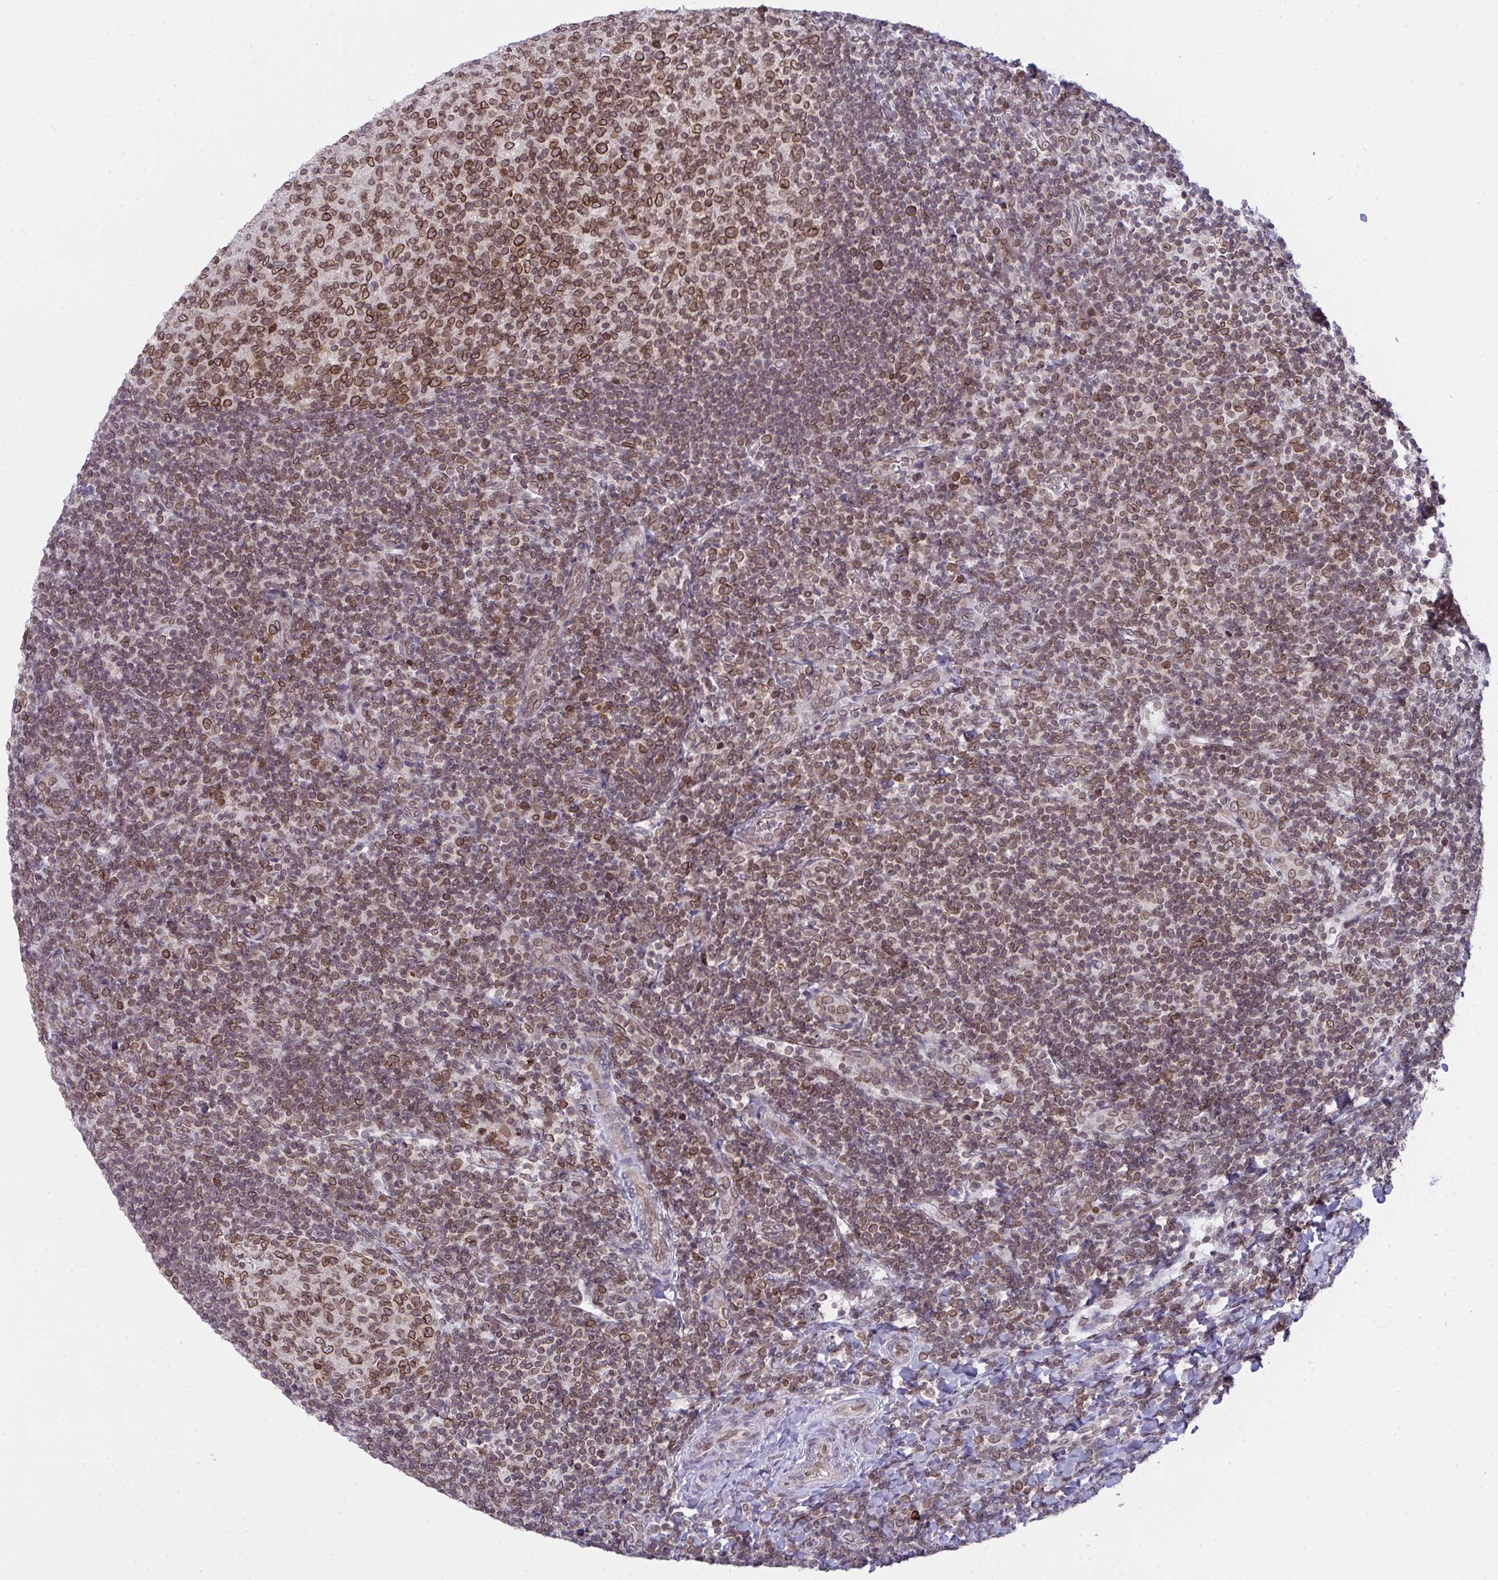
{"staining": {"intensity": "moderate", "quantity": ">75%", "location": "cytoplasmic/membranous,nuclear"}, "tissue": "tonsil", "cell_type": "Germinal center cells", "image_type": "normal", "snomed": [{"axis": "morphology", "description": "Normal tissue, NOS"}, {"axis": "topography", "description": "Tonsil"}], "caption": "This photomicrograph reveals normal tonsil stained with immunohistochemistry to label a protein in brown. The cytoplasmic/membranous,nuclear of germinal center cells show moderate positivity for the protein. Nuclei are counter-stained blue.", "gene": "RANBP2", "patient": {"sex": "female", "age": 10}}